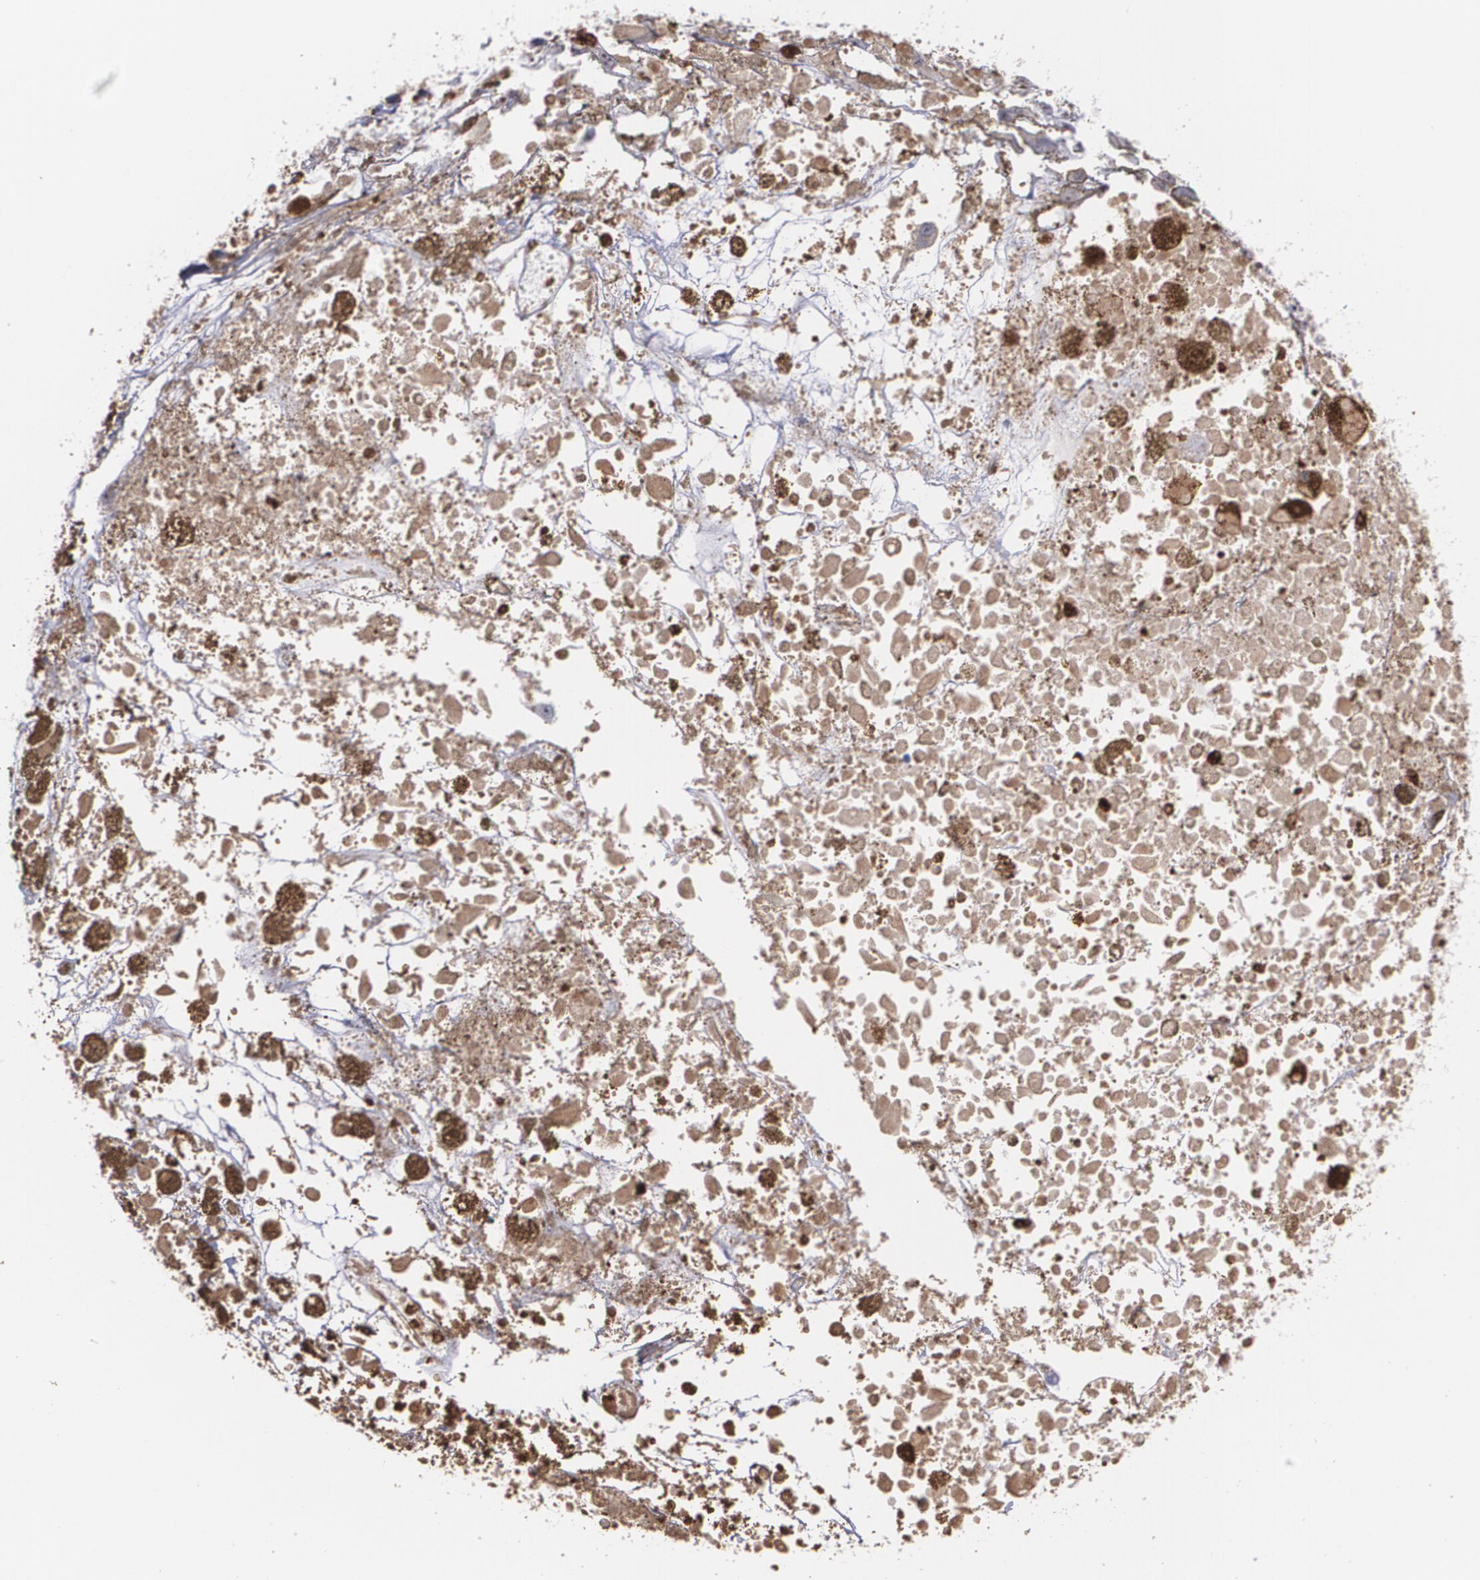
{"staining": {"intensity": "negative", "quantity": "none", "location": "none"}, "tissue": "melanoma", "cell_type": "Tumor cells", "image_type": "cancer", "snomed": [{"axis": "morphology", "description": "Malignant melanoma, Metastatic site"}, {"axis": "topography", "description": "Lymph node"}], "caption": "A high-resolution photomicrograph shows IHC staining of malignant melanoma (metastatic site), which exhibits no significant positivity in tumor cells.", "gene": "NCF2", "patient": {"sex": "male", "age": 59}}